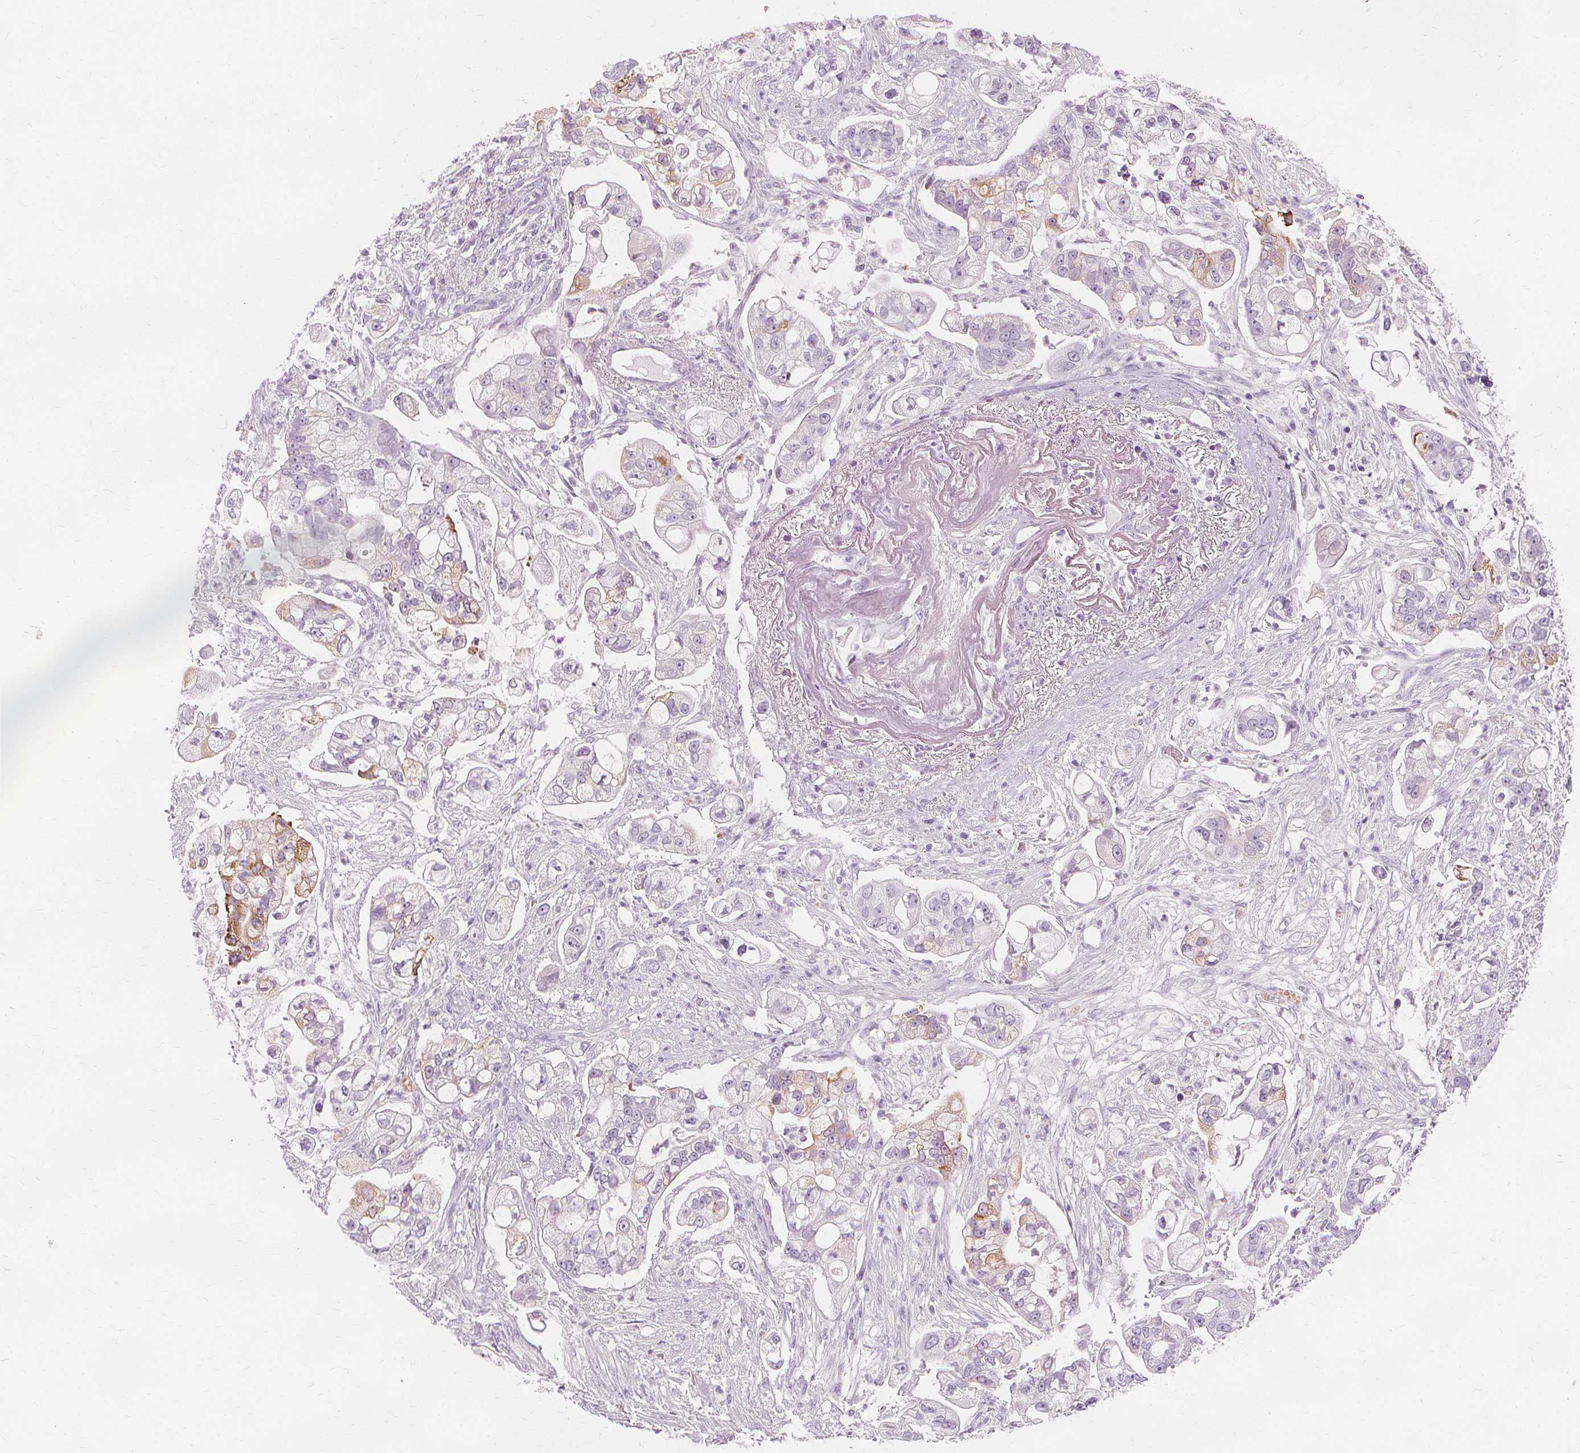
{"staining": {"intensity": "weak", "quantity": "<25%", "location": "cytoplasmic/membranous"}, "tissue": "pancreatic cancer", "cell_type": "Tumor cells", "image_type": "cancer", "snomed": [{"axis": "morphology", "description": "Adenocarcinoma, NOS"}, {"axis": "topography", "description": "Pancreas"}], "caption": "Immunohistochemistry (IHC) image of neoplastic tissue: human adenocarcinoma (pancreatic) stained with DAB (3,3'-diaminobenzidine) exhibits no significant protein expression in tumor cells. Brightfield microscopy of immunohistochemistry (IHC) stained with DAB (3,3'-diaminobenzidine) (brown) and hematoxylin (blue), captured at high magnification.", "gene": "TFF1", "patient": {"sex": "female", "age": 69}}